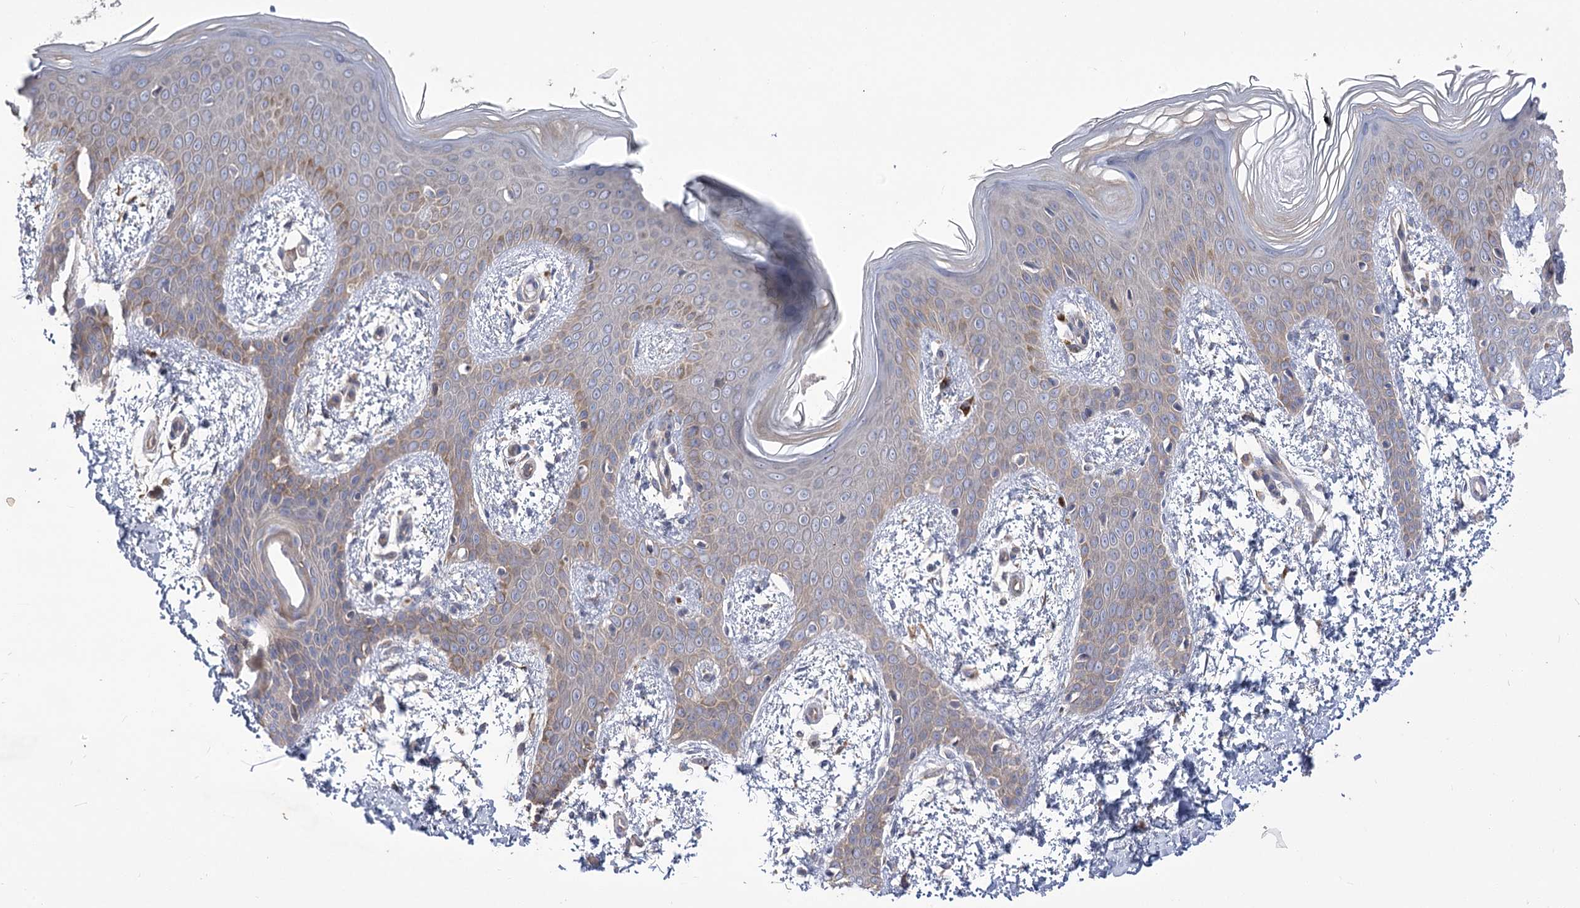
{"staining": {"intensity": "negative", "quantity": "none", "location": "none"}, "tissue": "skin", "cell_type": "Fibroblasts", "image_type": "normal", "snomed": [{"axis": "morphology", "description": "Normal tissue, NOS"}, {"axis": "topography", "description": "Skin"}], "caption": "A micrograph of human skin is negative for staining in fibroblasts. The staining was performed using DAB (3,3'-diaminobenzidine) to visualize the protein expression in brown, while the nuclei were stained in blue with hematoxylin (Magnification: 20x).", "gene": "PBLD", "patient": {"sex": "male", "age": 36}}